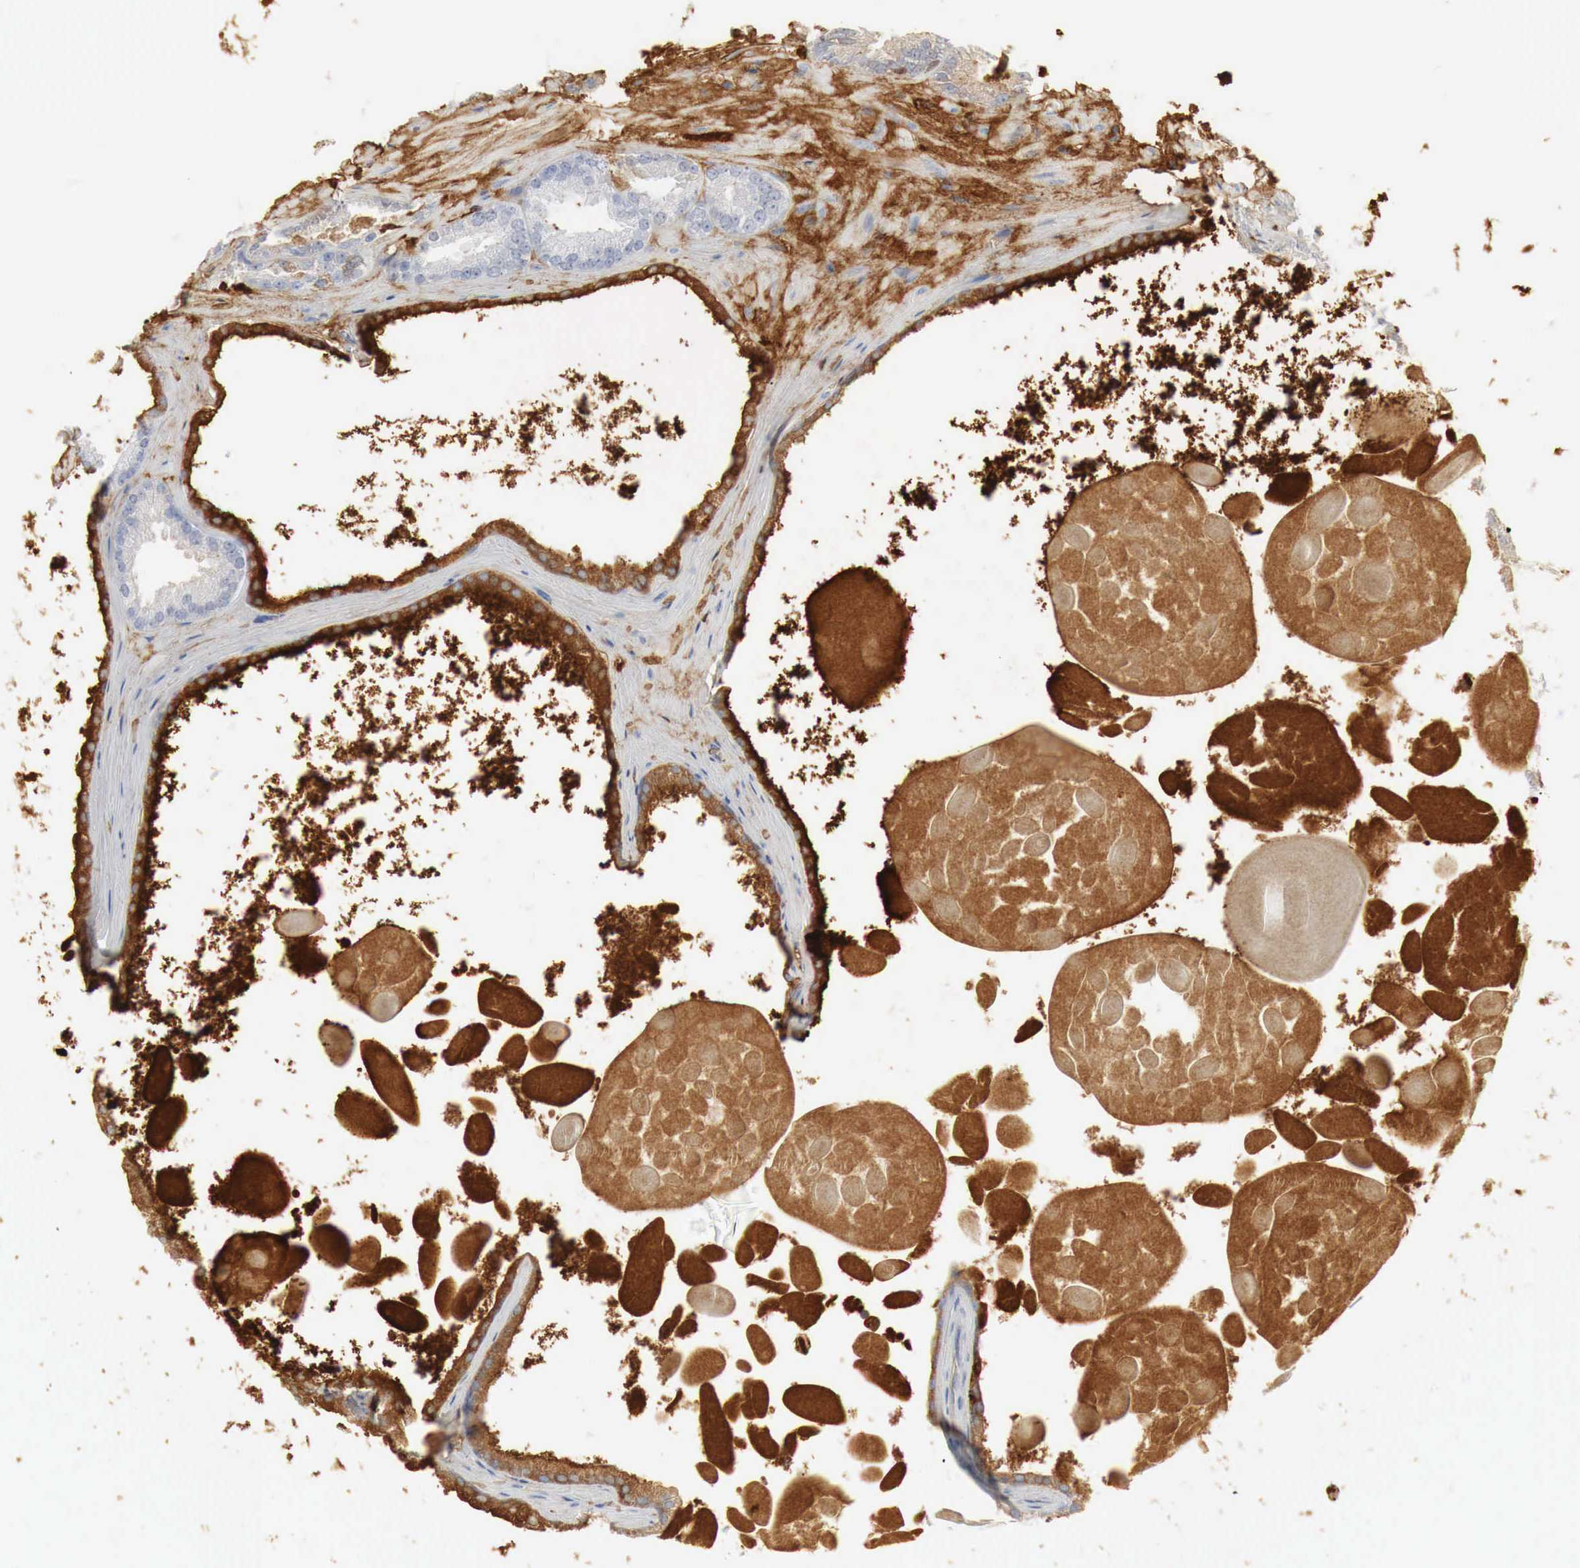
{"staining": {"intensity": "strong", "quantity": "25%-75%", "location": "cytoplasmic/membranous"}, "tissue": "prostate cancer", "cell_type": "Tumor cells", "image_type": "cancer", "snomed": [{"axis": "morphology", "description": "Adenocarcinoma, Medium grade"}, {"axis": "topography", "description": "Prostate"}], "caption": "Strong cytoplasmic/membranous protein positivity is appreciated in about 25%-75% of tumor cells in prostate cancer (medium-grade adenocarcinoma). The protein is stained brown, and the nuclei are stained in blue (DAB IHC with brightfield microscopy, high magnification).", "gene": "IGLC3", "patient": {"sex": "male", "age": 60}}